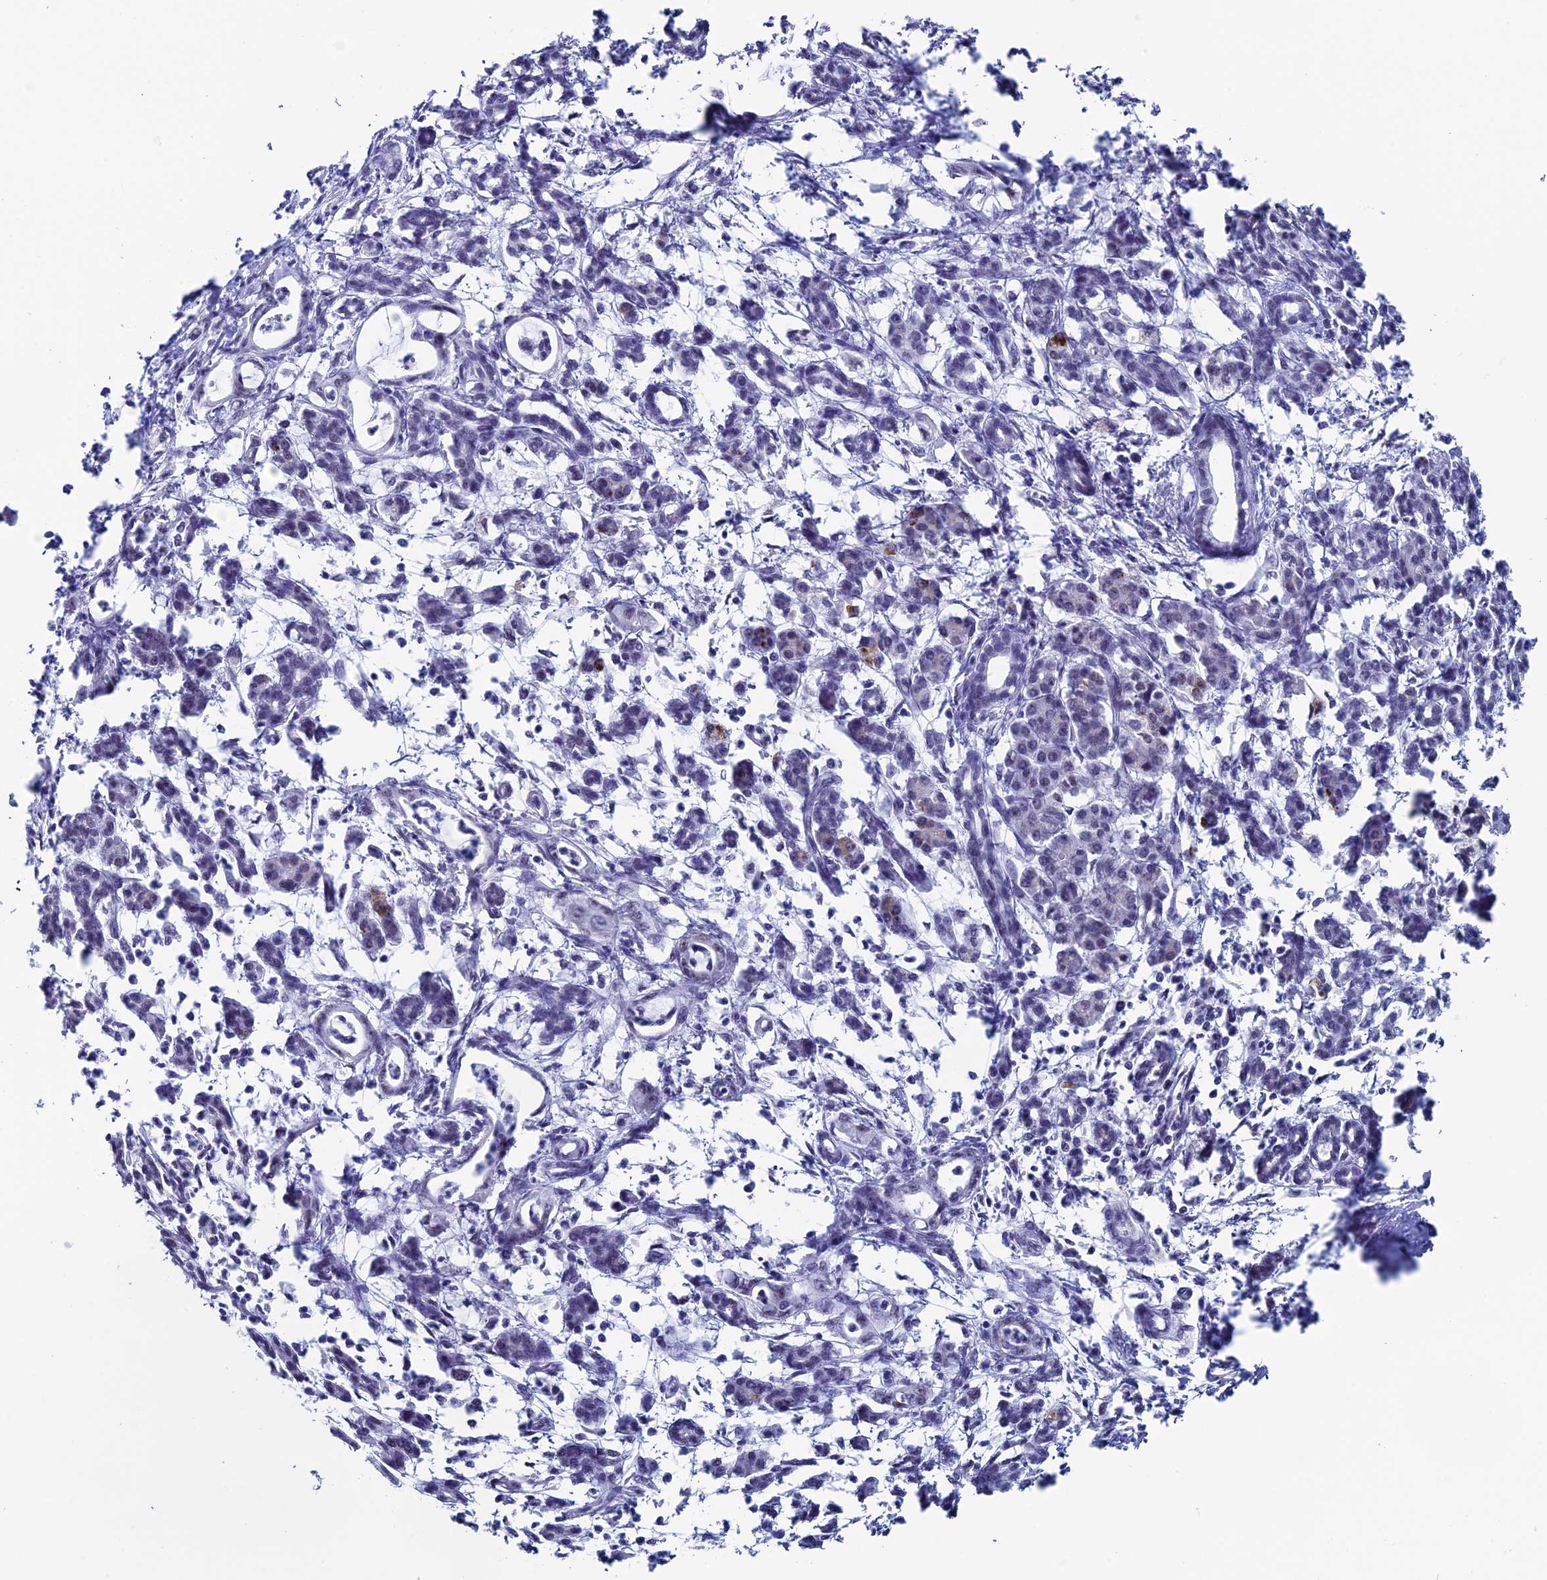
{"staining": {"intensity": "negative", "quantity": "none", "location": "none"}, "tissue": "pancreatic cancer", "cell_type": "Tumor cells", "image_type": "cancer", "snomed": [{"axis": "morphology", "description": "Adenocarcinoma, NOS"}, {"axis": "topography", "description": "Pancreas"}], "caption": "Pancreatic cancer stained for a protein using immunohistochemistry (IHC) reveals no staining tumor cells.", "gene": "CD2BP2", "patient": {"sex": "female", "age": 55}}